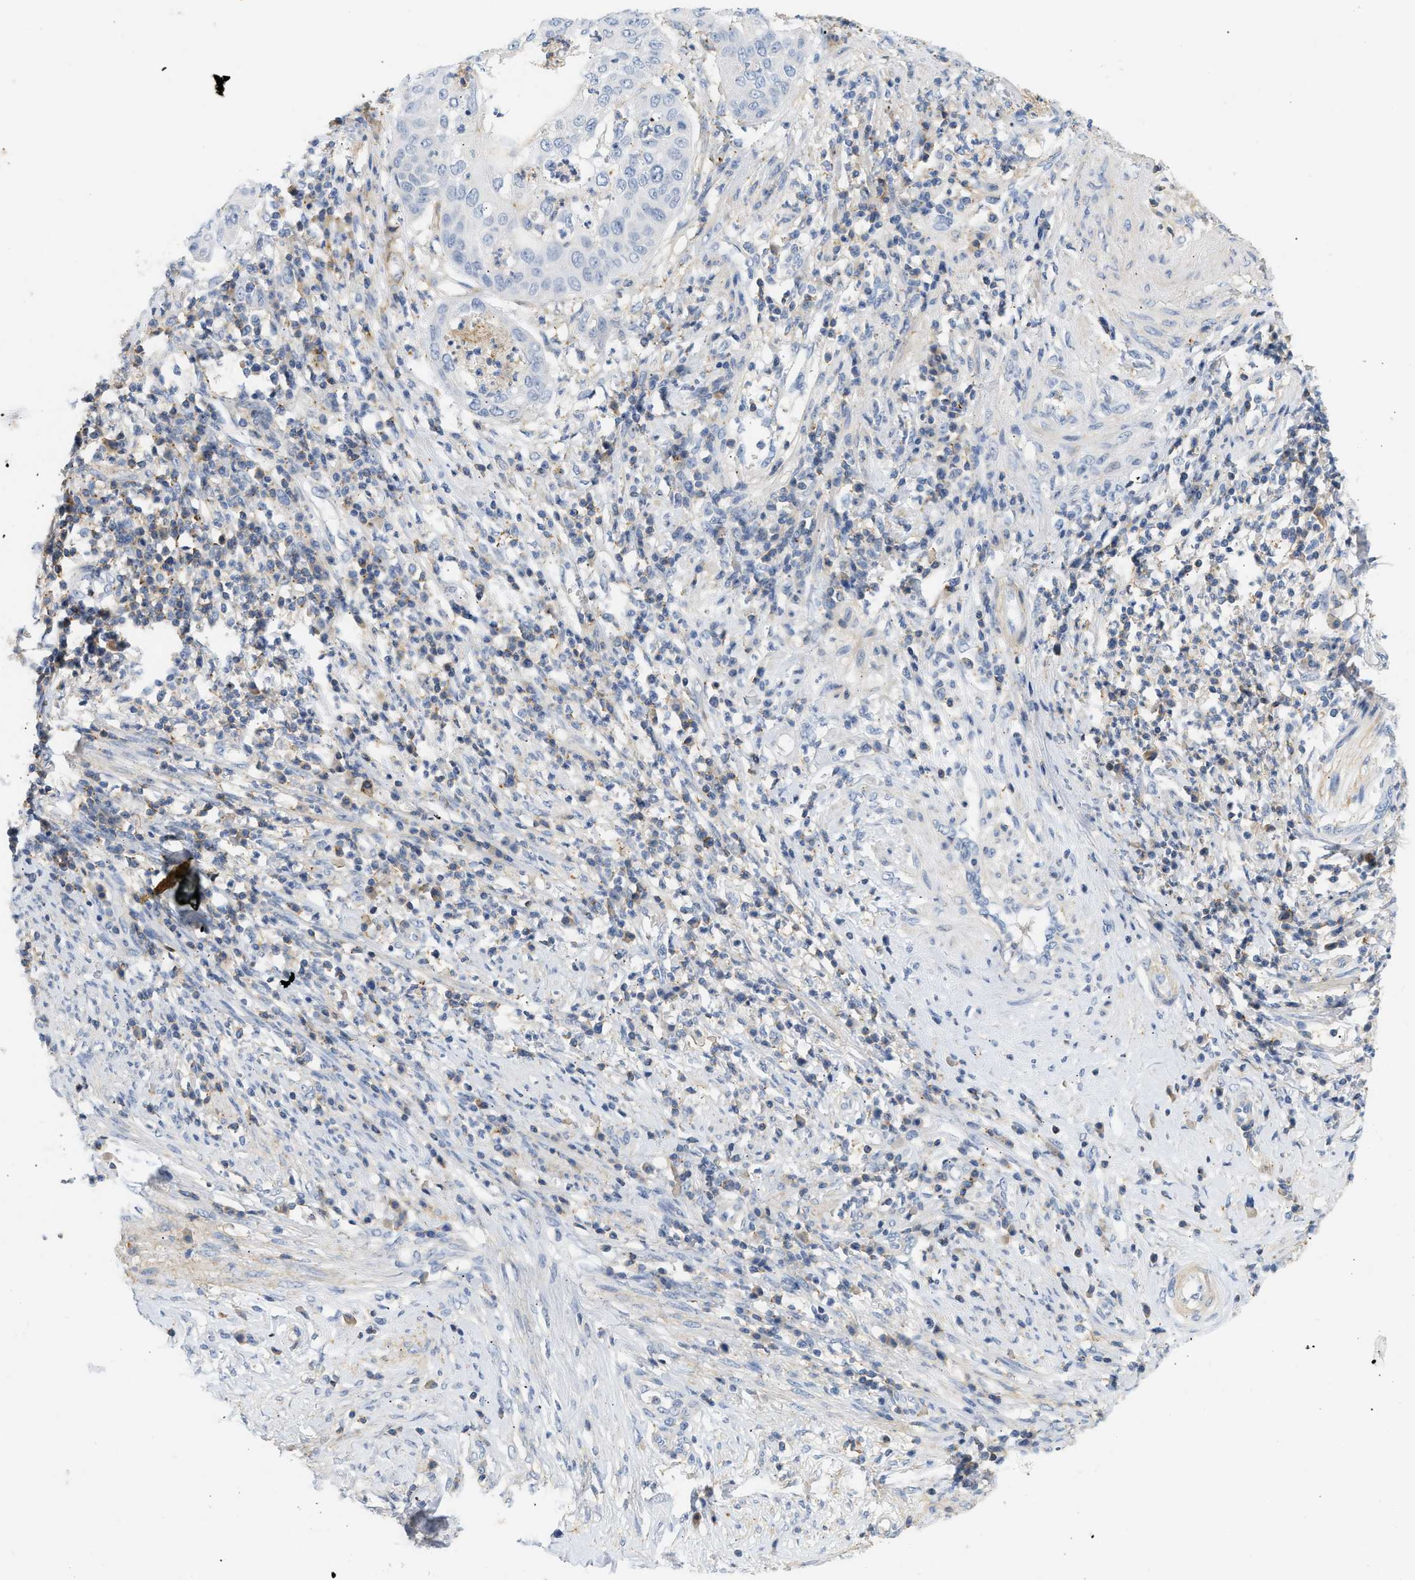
{"staining": {"intensity": "negative", "quantity": "none", "location": "none"}, "tissue": "cervical cancer", "cell_type": "Tumor cells", "image_type": "cancer", "snomed": [{"axis": "morphology", "description": "Normal tissue, NOS"}, {"axis": "morphology", "description": "Squamous cell carcinoma, NOS"}, {"axis": "topography", "description": "Cervix"}], "caption": "Tumor cells show no significant positivity in cervical squamous cell carcinoma.", "gene": "BVES", "patient": {"sex": "female", "age": 39}}